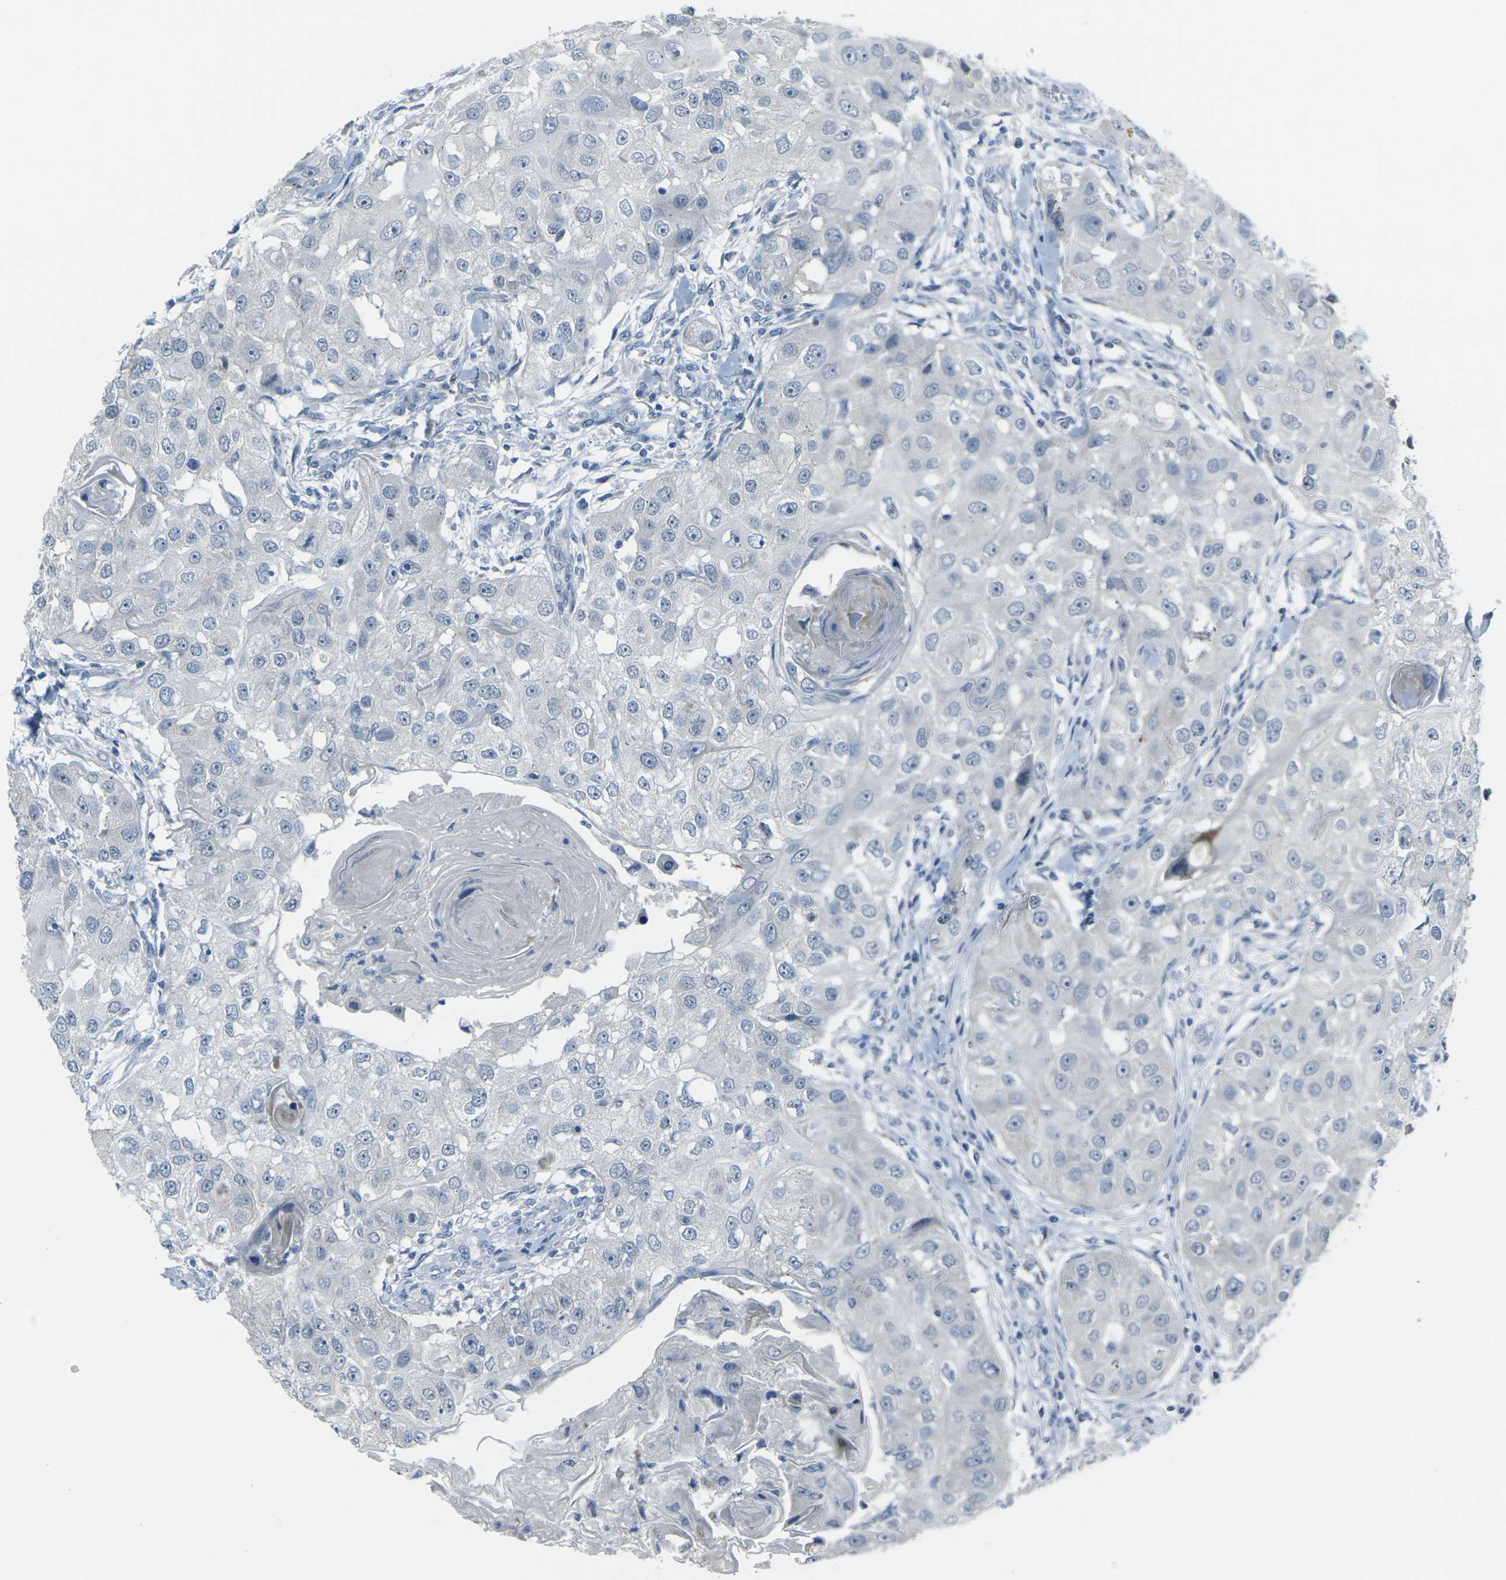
{"staining": {"intensity": "negative", "quantity": "none", "location": "none"}, "tissue": "head and neck cancer", "cell_type": "Tumor cells", "image_type": "cancer", "snomed": [{"axis": "morphology", "description": "Normal tissue, NOS"}, {"axis": "morphology", "description": "Squamous cell carcinoma, NOS"}, {"axis": "topography", "description": "Skeletal muscle"}, {"axis": "topography", "description": "Head-Neck"}], "caption": "DAB (3,3'-diaminobenzidine) immunohistochemical staining of squamous cell carcinoma (head and neck) reveals no significant expression in tumor cells.", "gene": "ANKRD46", "patient": {"sex": "male", "age": 51}}